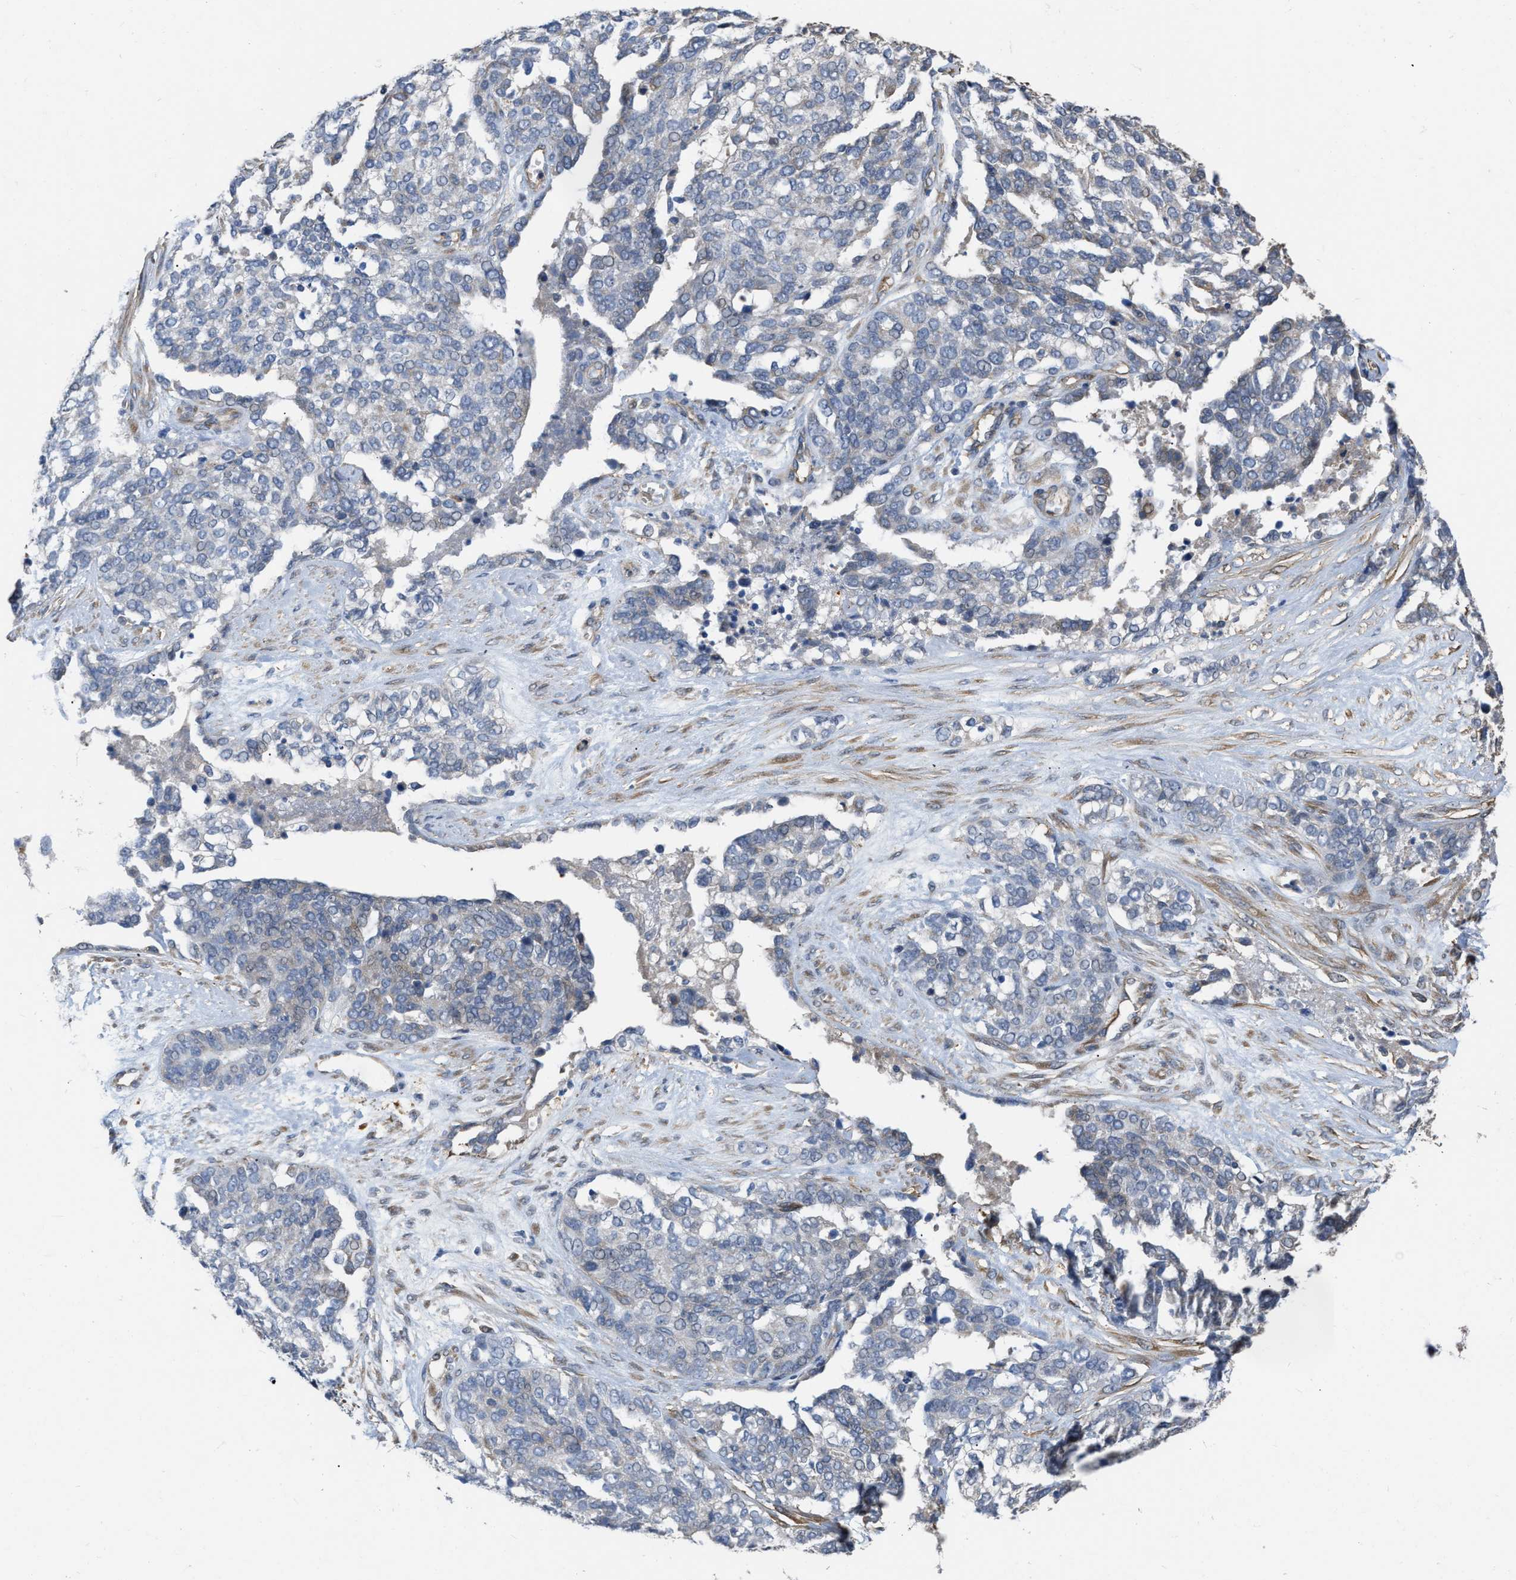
{"staining": {"intensity": "negative", "quantity": "none", "location": "none"}, "tissue": "ovarian cancer", "cell_type": "Tumor cells", "image_type": "cancer", "snomed": [{"axis": "morphology", "description": "Cystadenocarcinoma, serous, NOS"}, {"axis": "topography", "description": "Ovary"}], "caption": "High magnification brightfield microscopy of ovarian cancer stained with DAB (brown) and counterstained with hematoxylin (blue): tumor cells show no significant positivity.", "gene": "SLC4A11", "patient": {"sex": "female", "age": 44}}